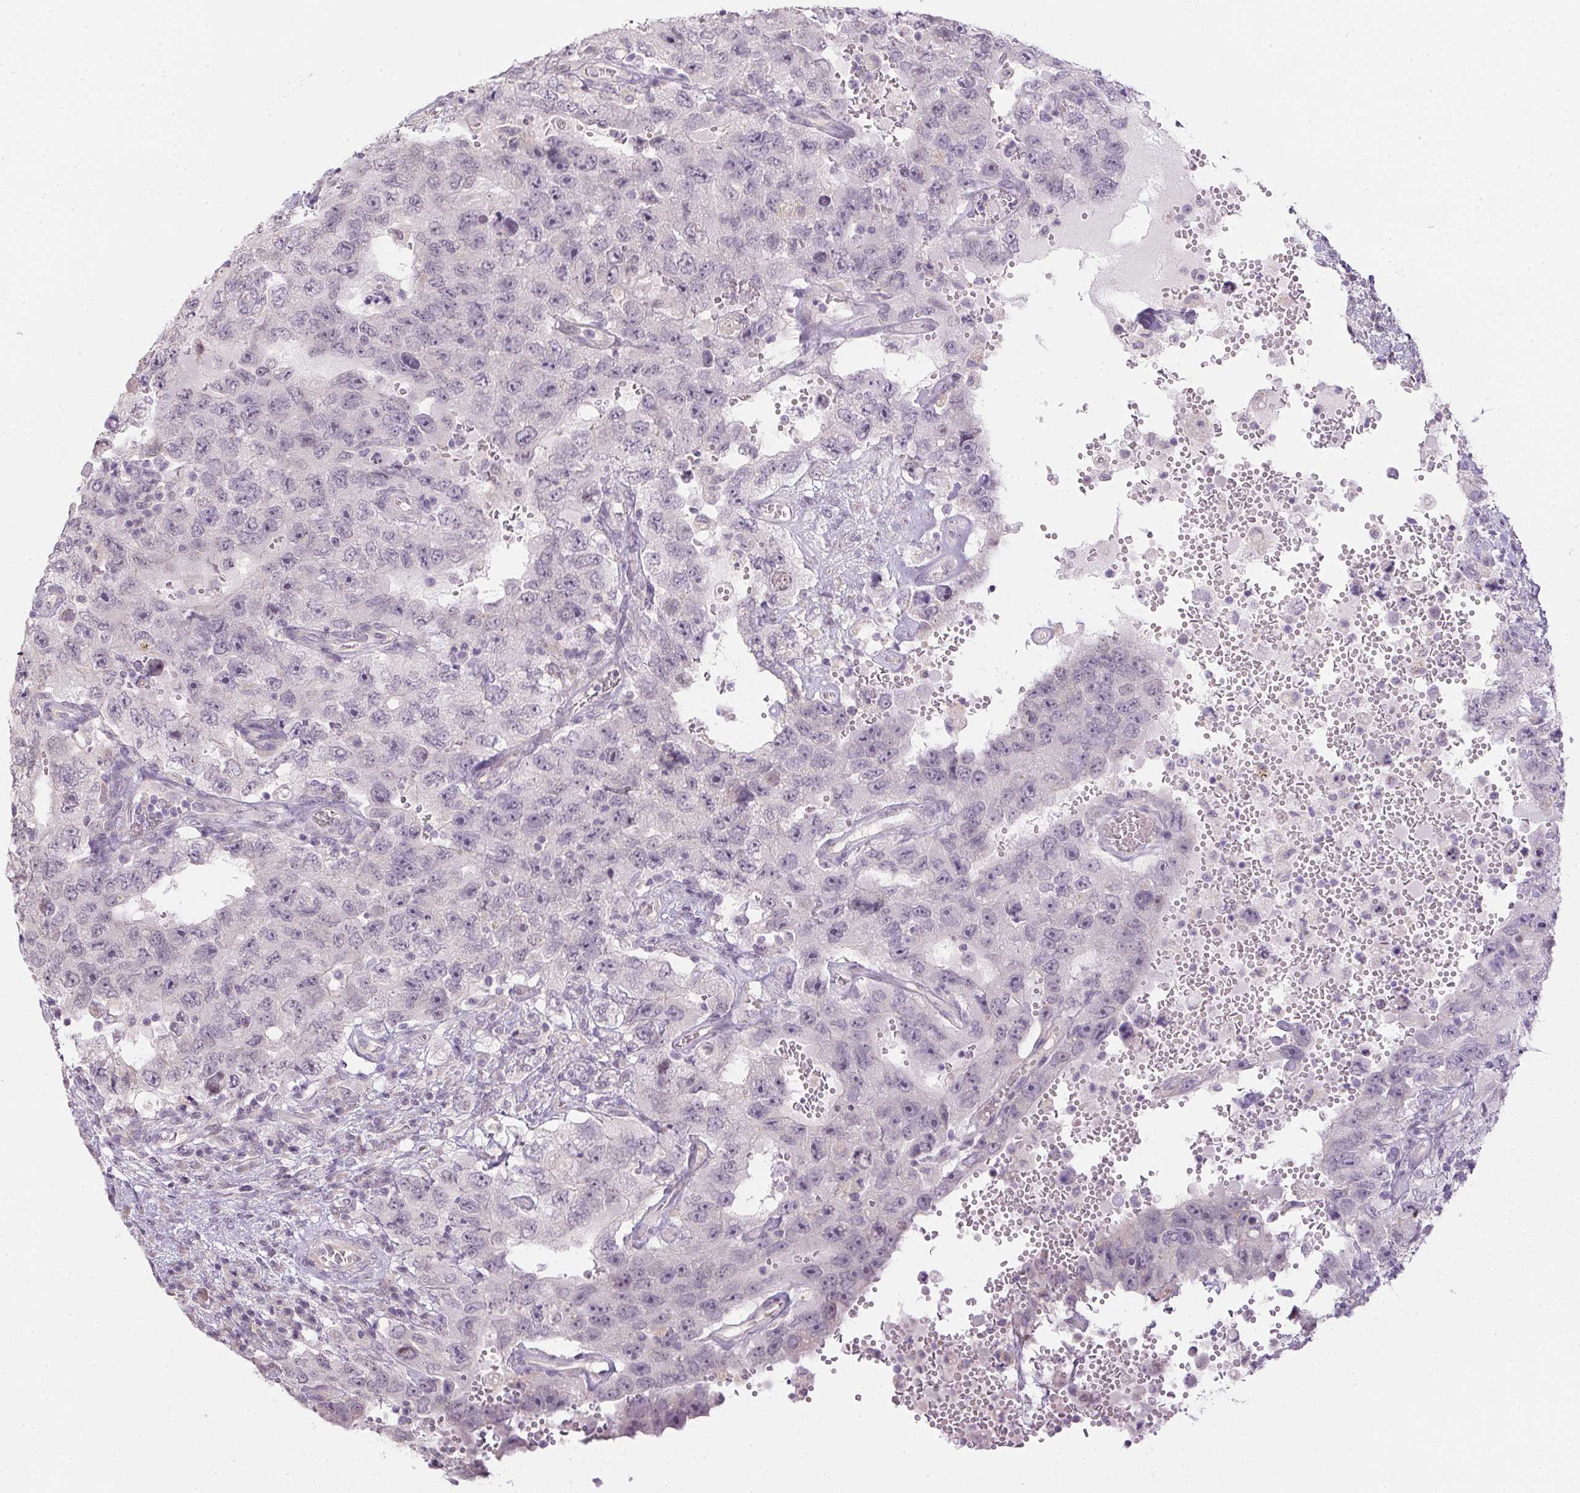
{"staining": {"intensity": "negative", "quantity": "none", "location": "none"}, "tissue": "testis cancer", "cell_type": "Tumor cells", "image_type": "cancer", "snomed": [{"axis": "morphology", "description": "Carcinoma, Embryonal, NOS"}, {"axis": "topography", "description": "Testis"}], "caption": "This is a image of IHC staining of testis embryonal carcinoma, which shows no positivity in tumor cells. (Stains: DAB immunohistochemistry (IHC) with hematoxylin counter stain, Microscopy: brightfield microscopy at high magnification).", "gene": "CTCFL", "patient": {"sex": "male", "age": 26}}